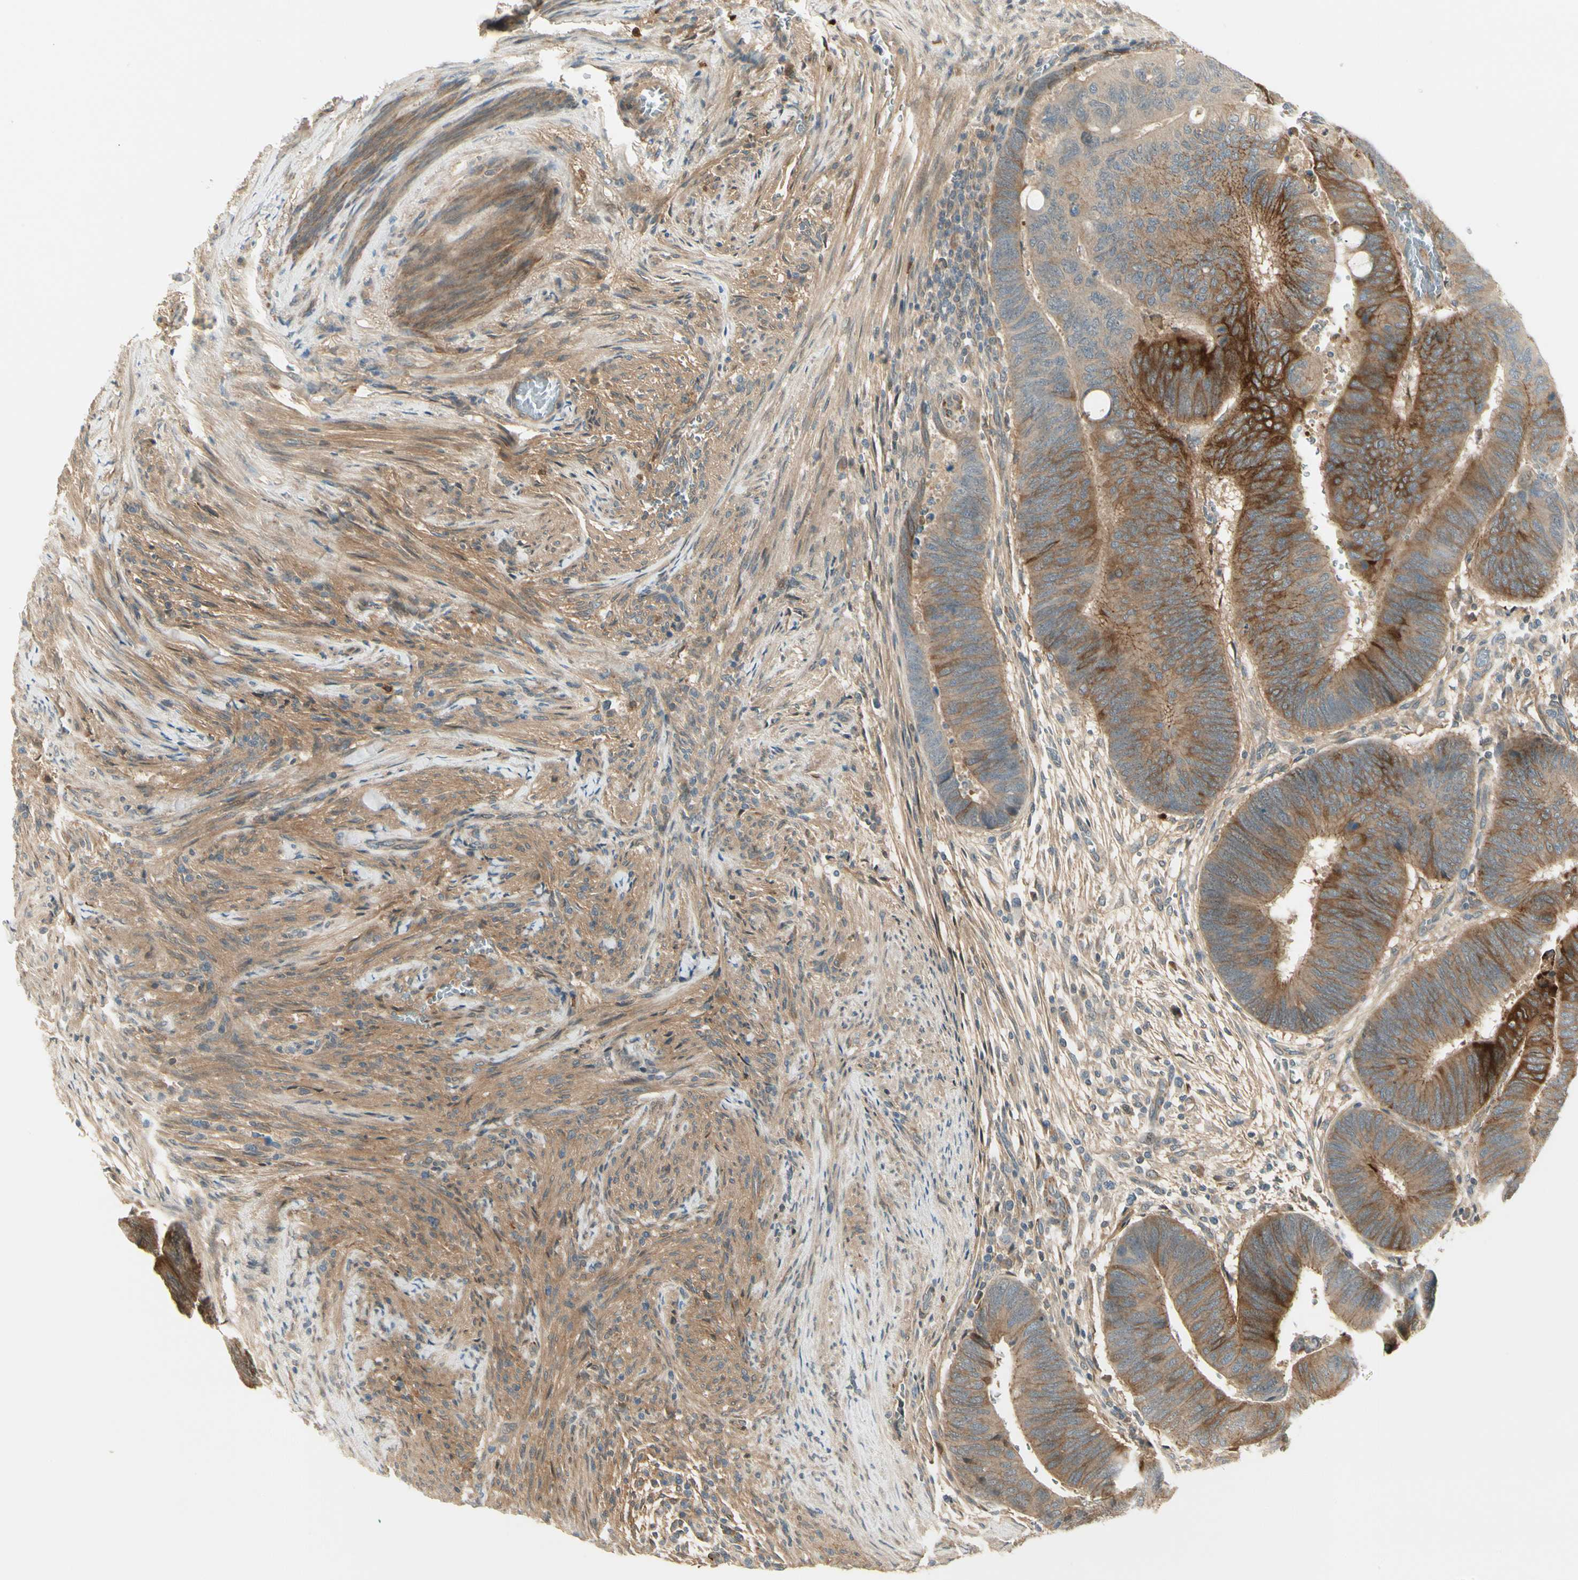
{"staining": {"intensity": "moderate", "quantity": ">75%", "location": "cytoplasmic/membranous"}, "tissue": "colorectal cancer", "cell_type": "Tumor cells", "image_type": "cancer", "snomed": [{"axis": "morphology", "description": "Normal tissue, NOS"}, {"axis": "morphology", "description": "Adenocarcinoma, NOS"}, {"axis": "topography", "description": "Rectum"}, {"axis": "topography", "description": "Peripheral nerve tissue"}], "caption": "Immunohistochemical staining of human colorectal cancer reveals medium levels of moderate cytoplasmic/membranous protein staining in approximately >75% of tumor cells. The staining is performed using DAB brown chromogen to label protein expression. The nuclei are counter-stained blue using hematoxylin.", "gene": "EPHB3", "patient": {"sex": "male", "age": 92}}